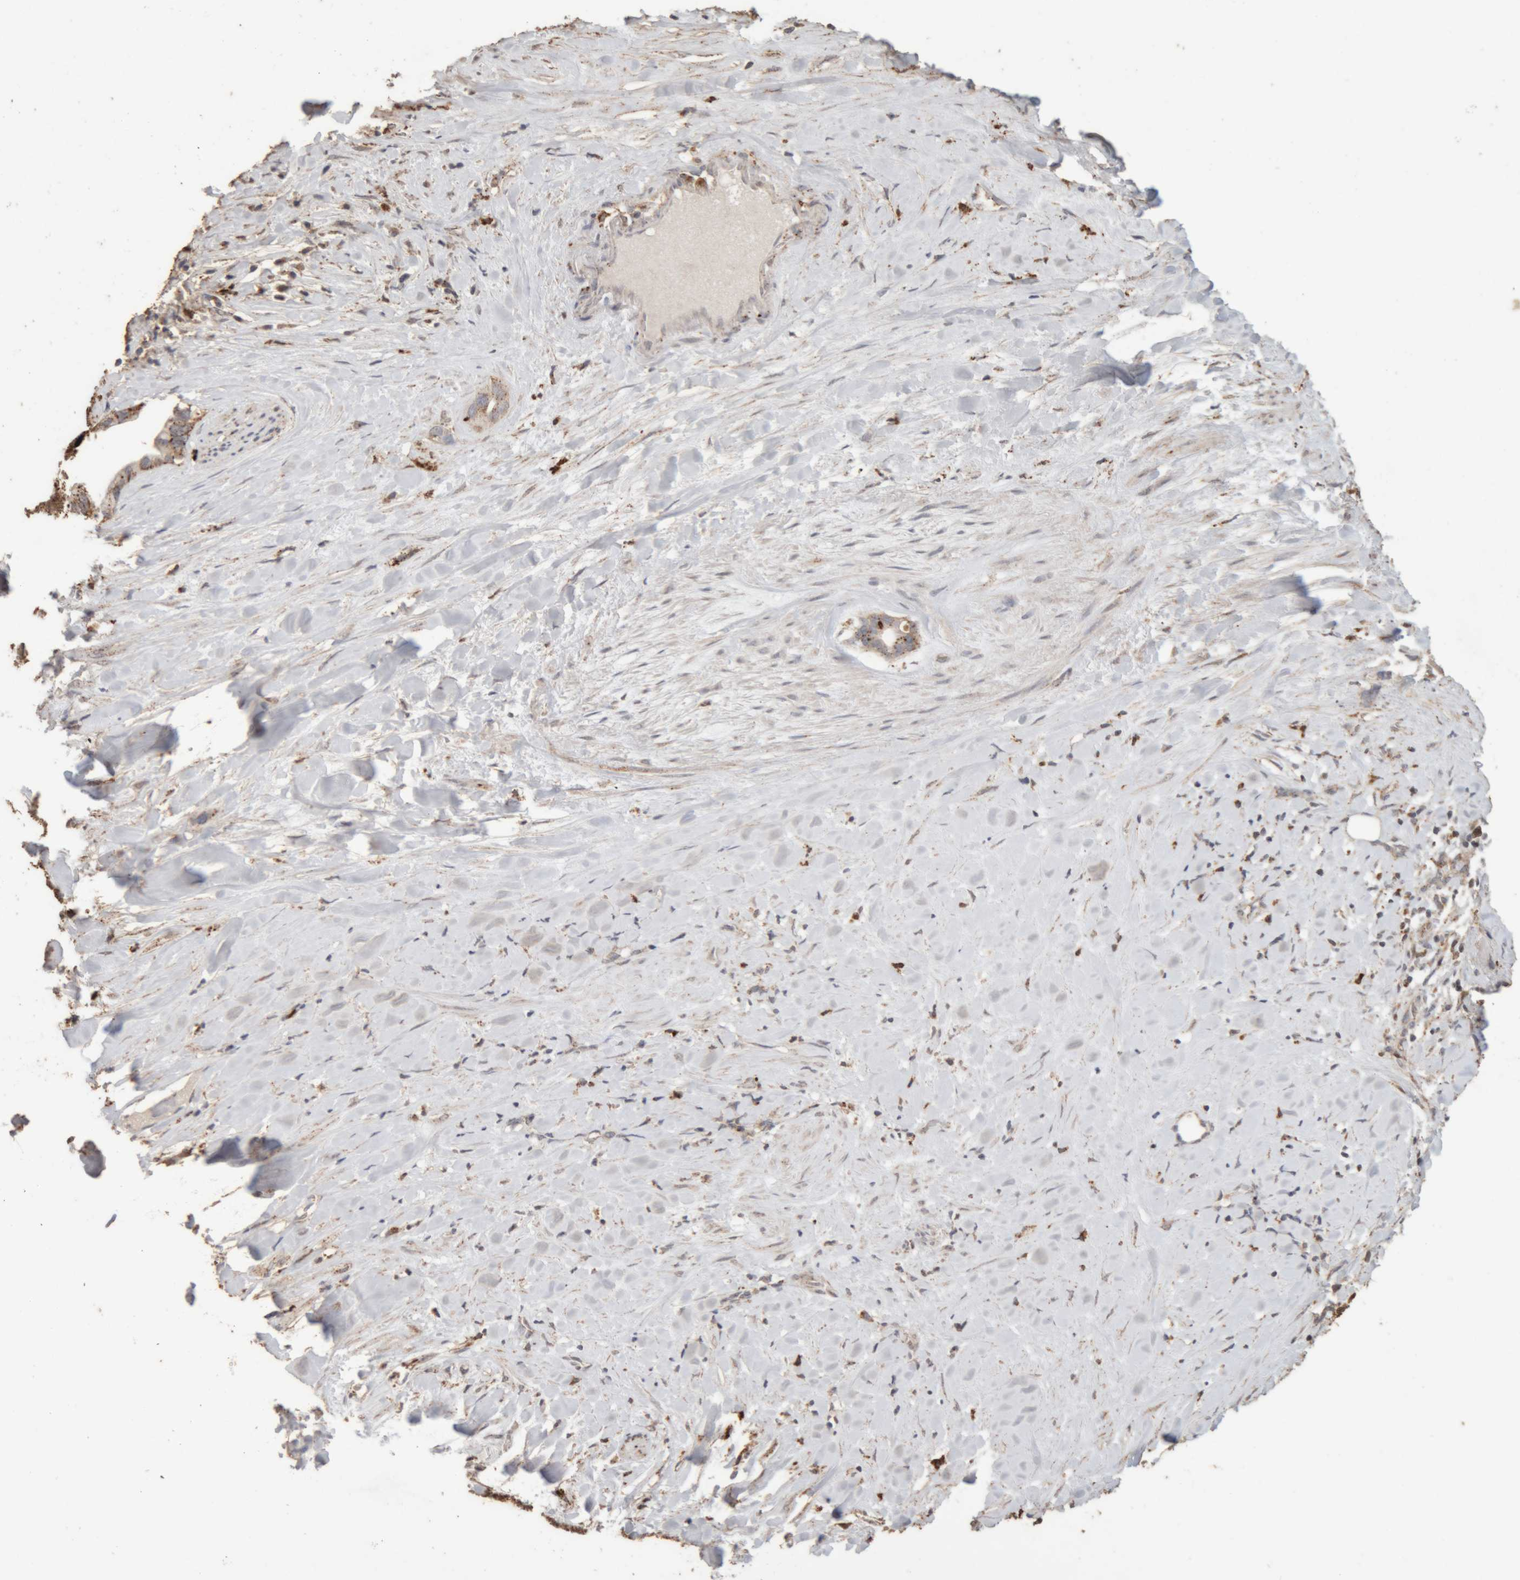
{"staining": {"intensity": "moderate", "quantity": "25%-75%", "location": "cytoplasmic/membranous"}, "tissue": "liver cancer", "cell_type": "Tumor cells", "image_type": "cancer", "snomed": [{"axis": "morphology", "description": "Cholangiocarcinoma"}, {"axis": "topography", "description": "Liver"}], "caption": "Cholangiocarcinoma (liver) stained for a protein reveals moderate cytoplasmic/membranous positivity in tumor cells.", "gene": "ARSA", "patient": {"sex": "female", "age": 65}}